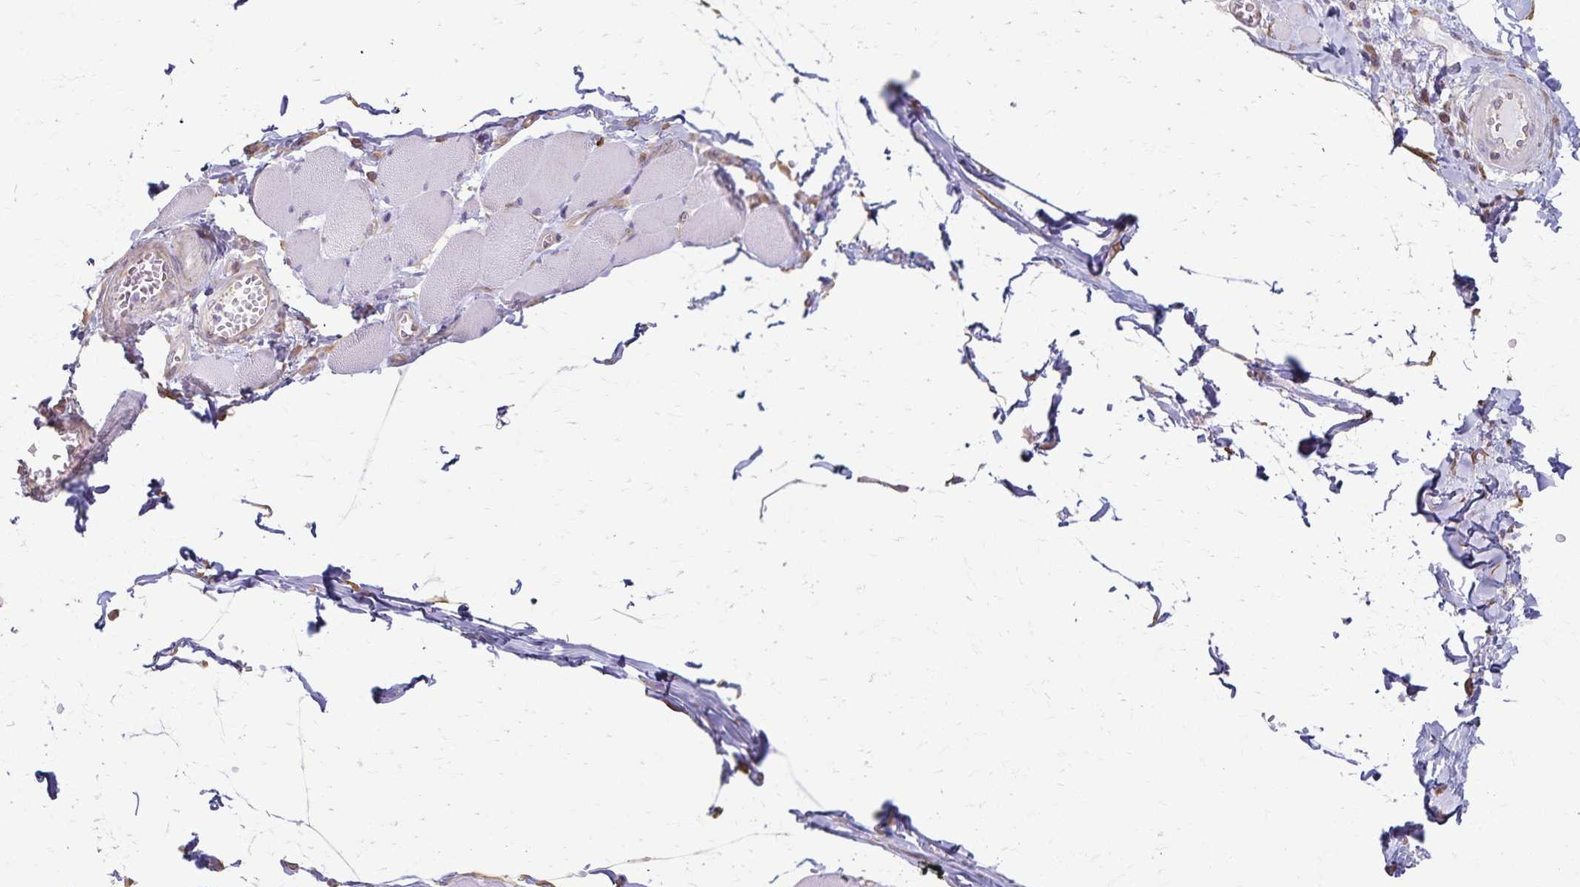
{"staining": {"intensity": "negative", "quantity": "none", "location": "none"}, "tissue": "skeletal muscle", "cell_type": "Myocytes", "image_type": "normal", "snomed": [{"axis": "morphology", "description": "Normal tissue, NOS"}, {"axis": "topography", "description": "Skeletal muscle"}], "caption": "The photomicrograph shows no significant positivity in myocytes of skeletal muscle.", "gene": "KISS1", "patient": {"sex": "female", "age": 75}}